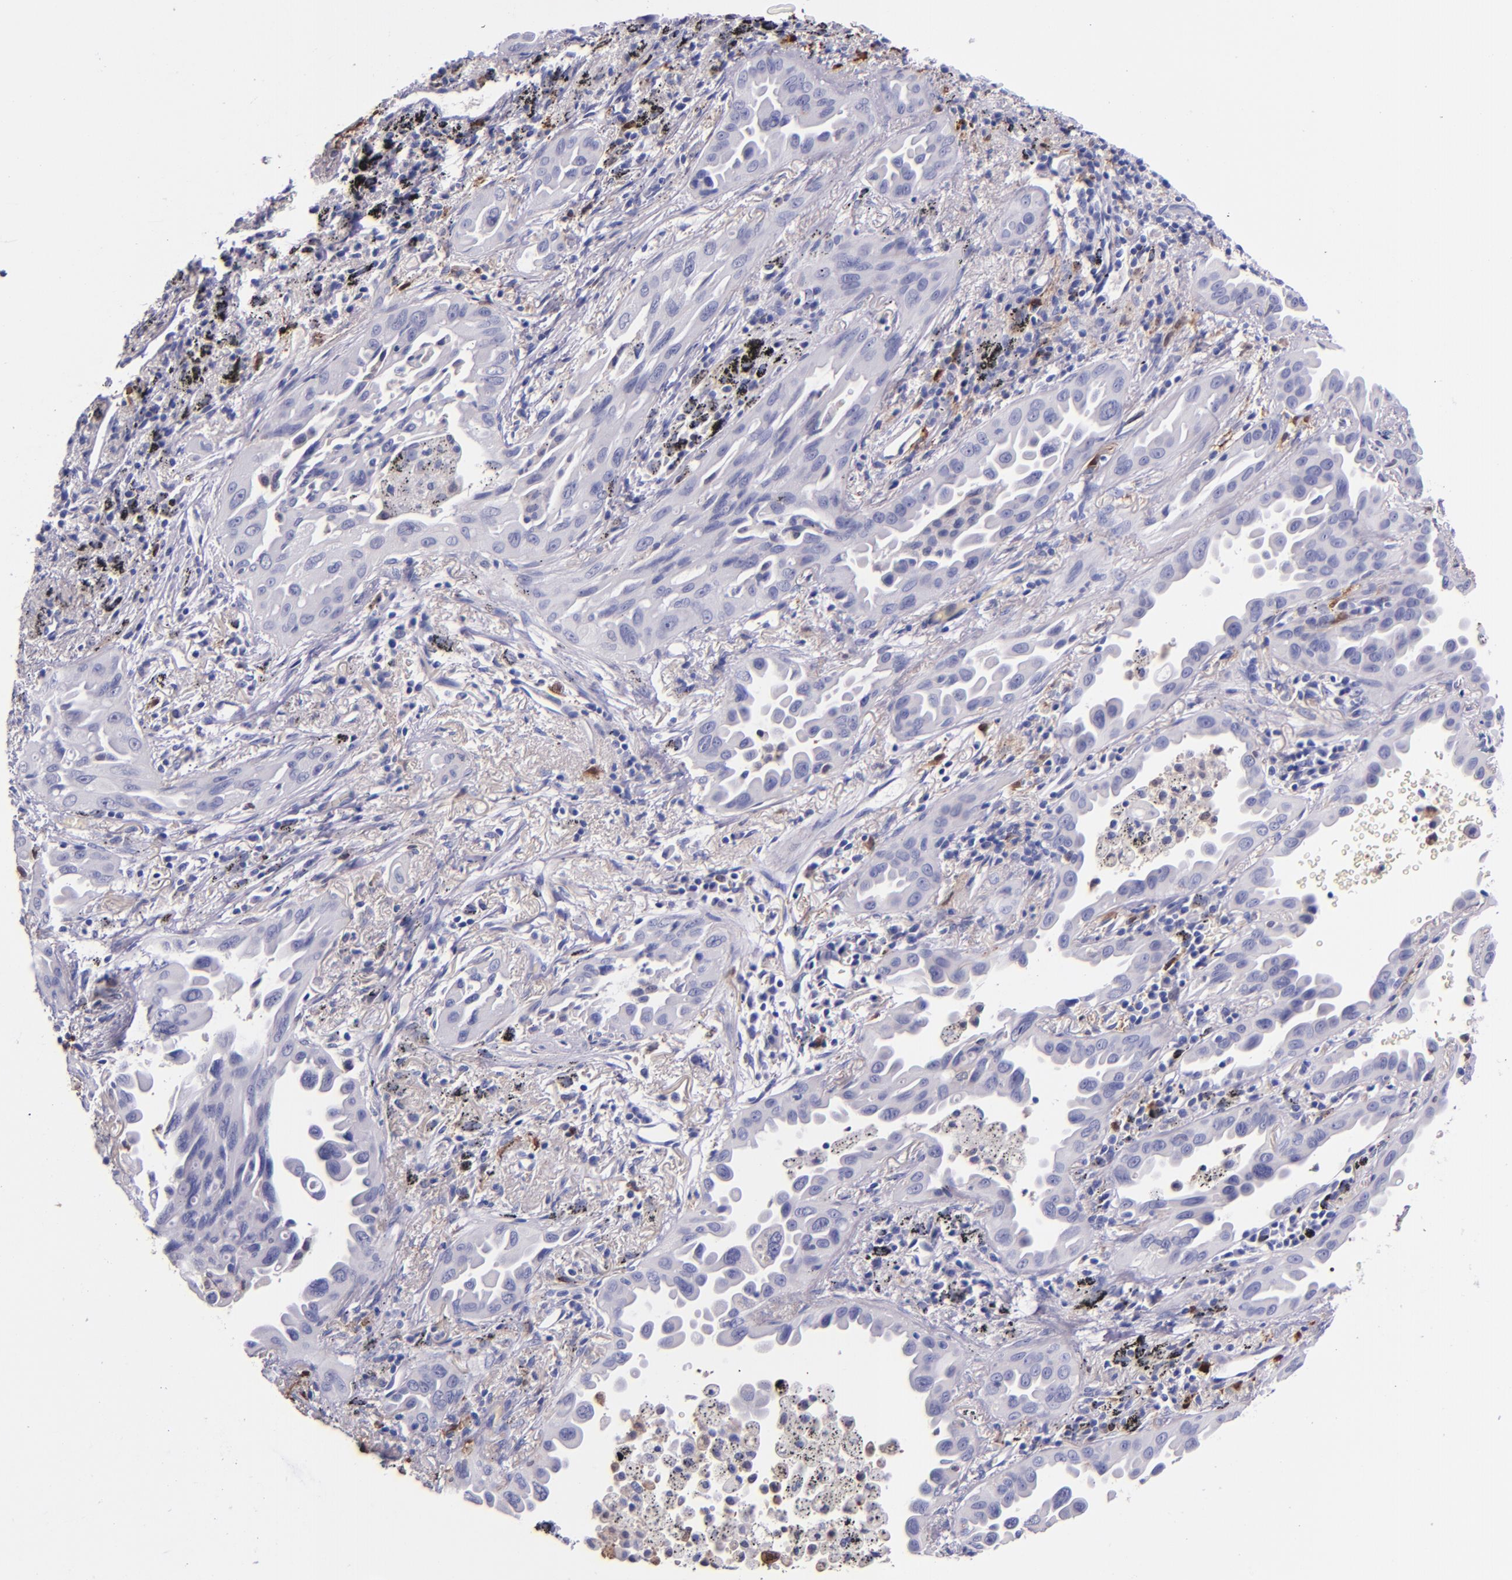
{"staining": {"intensity": "negative", "quantity": "none", "location": "none"}, "tissue": "lung cancer", "cell_type": "Tumor cells", "image_type": "cancer", "snomed": [{"axis": "morphology", "description": "Adenocarcinoma, NOS"}, {"axis": "topography", "description": "Lung"}], "caption": "Immunohistochemistry (IHC) histopathology image of human lung cancer (adenocarcinoma) stained for a protein (brown), which displays no expression in tumor cells.", "gene": "F13A1", "patient": {"sex": "male", "age": 68}}